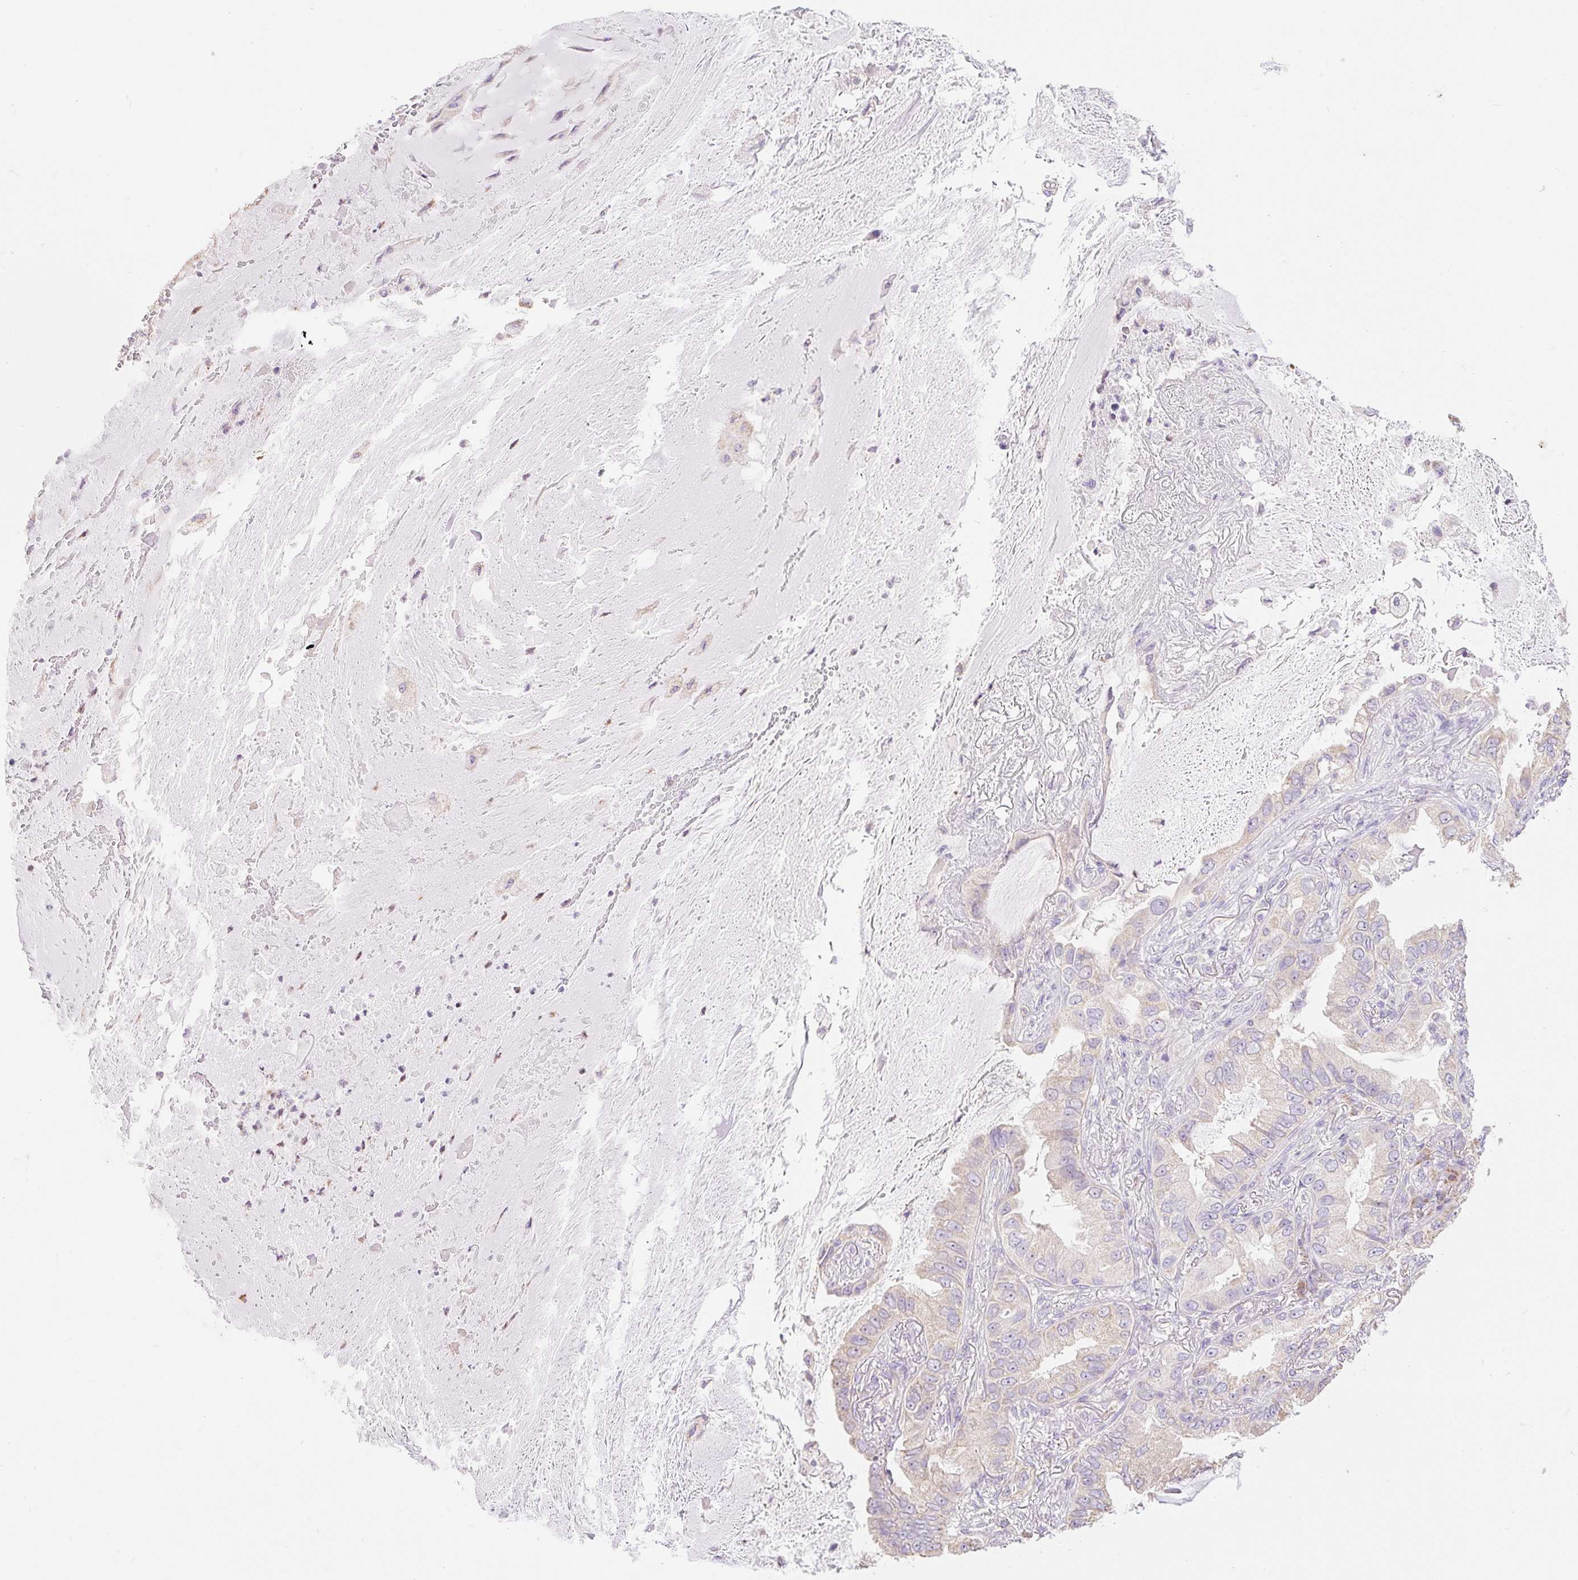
{"staining": {"intensity": "negative", "quantity": "none", "location": "none"}, "tissue": "lung cancer", "cell_type": "Tumor cells", "image_type": "cancer", "snomed": [{"axis": "morphology", "description": "Adenocarcinoma, NOS"}, {"axis": "topography", "description": "Lung"}], "caption": "Immunohistochemistry (IHC) of human lung cancer (adenocarcinoma) demonstrates no expression in tumor cells. (DAB (3,3'-diaminobenzidine) immunohistochemistry (IHC) with hematoxylin counter stain).", "gene": "DHX35", "patient": {"sex": "female", "age": 69}}